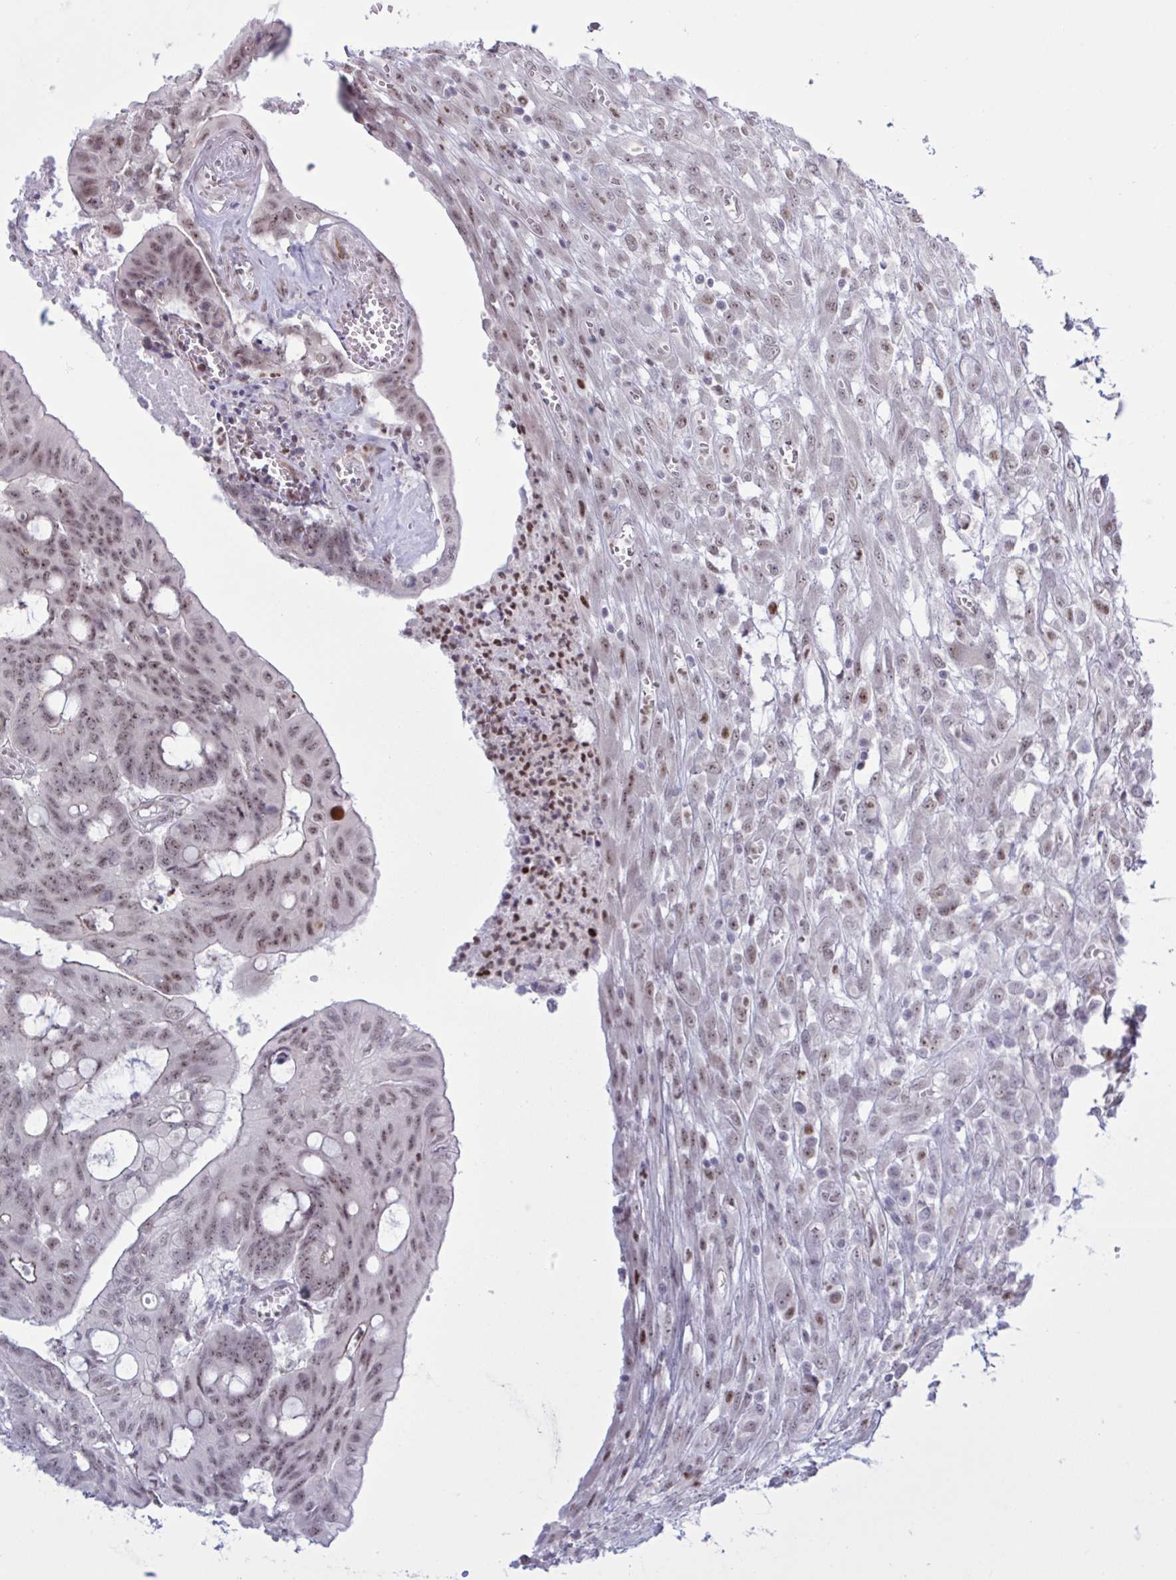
{"staining": {"intensity": "moderate", "quantity": ">75%", "location": "nuclear"}, "tissue": "colorectal cancer", "cell_type": "Tumor cells", "image_type": "cancer", "snomed": [{"axis": "morphology", "description": "Adenocarcinoma, NOS"}, {"axis": "topography", "description": "Colon"}], "caption": "Colorectal adenocarcinoma tissue exhibits moderate nuclear staining in approximately >75% of tumor cells, visualized by immunohistochemistry.", "gene": "PRMT6", "patient": {"sex": "male", "age": 65}}